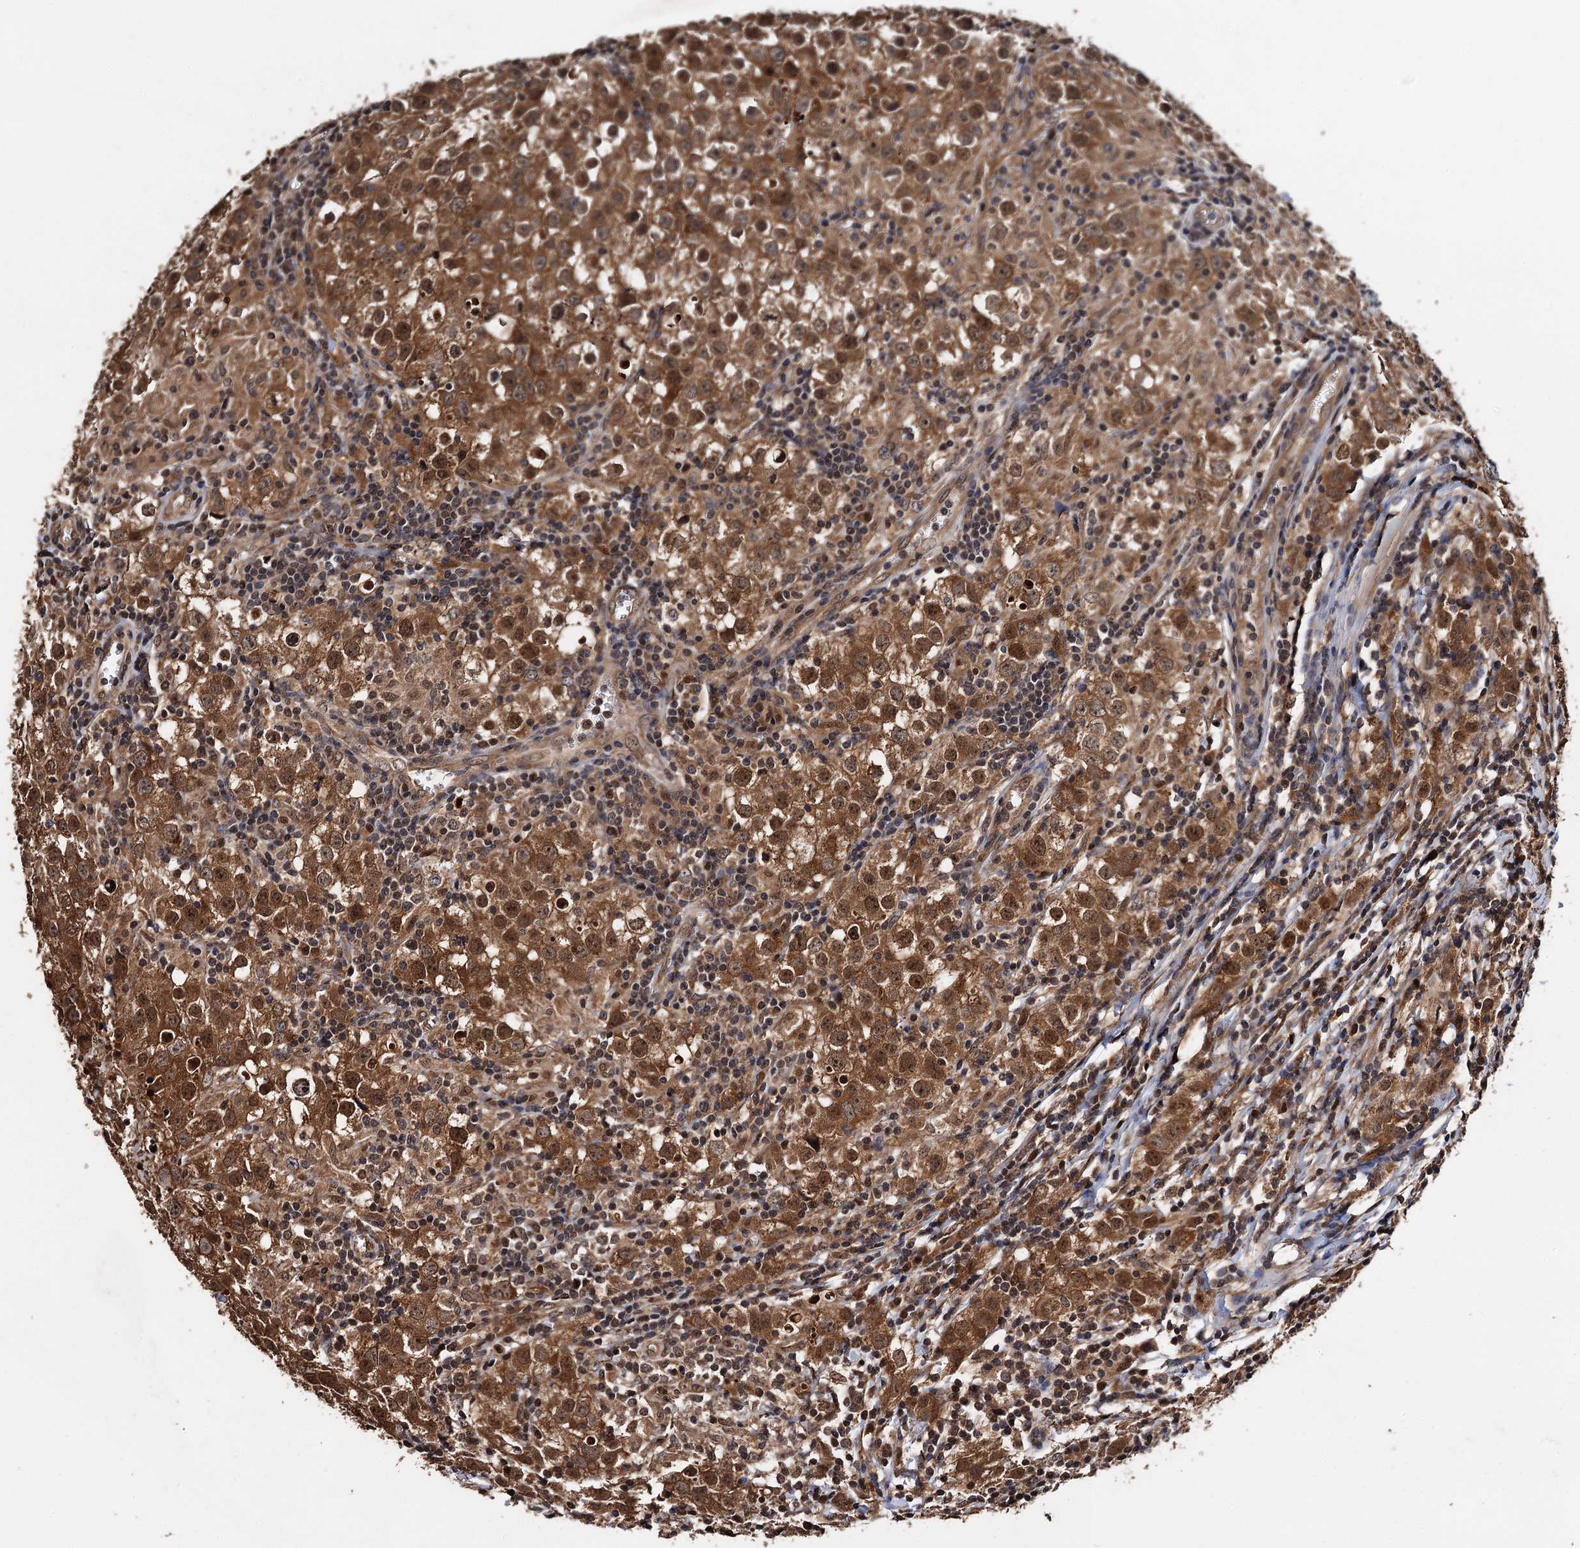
{"staining": {"intensity": "moderate", "quantity": ">75%", "location": "cytoplasmic/membranous,nuclear"}, "tissue": "testis cancer", "cell_type": "Tumor cells", "image_type": "cancer", "snomed": [{"axis": "morphology", "description": "Seminoma, NOS"}, {"axis": "morphology", "description": "Carcinoma, Embryonal, NOS"}, {"axis": "topography", "description": "Testis"}], "caption": "An immunohistochemistry photomicrograph of neoplastic tissue is shown. Protein staining in brown shows moderate cytoplasmic/membranous and nuclear positivity in testis embryonal carcinoma within tumor cells.", "gene": "MIER2", "patient": {"sex": "male", "age": 43}}